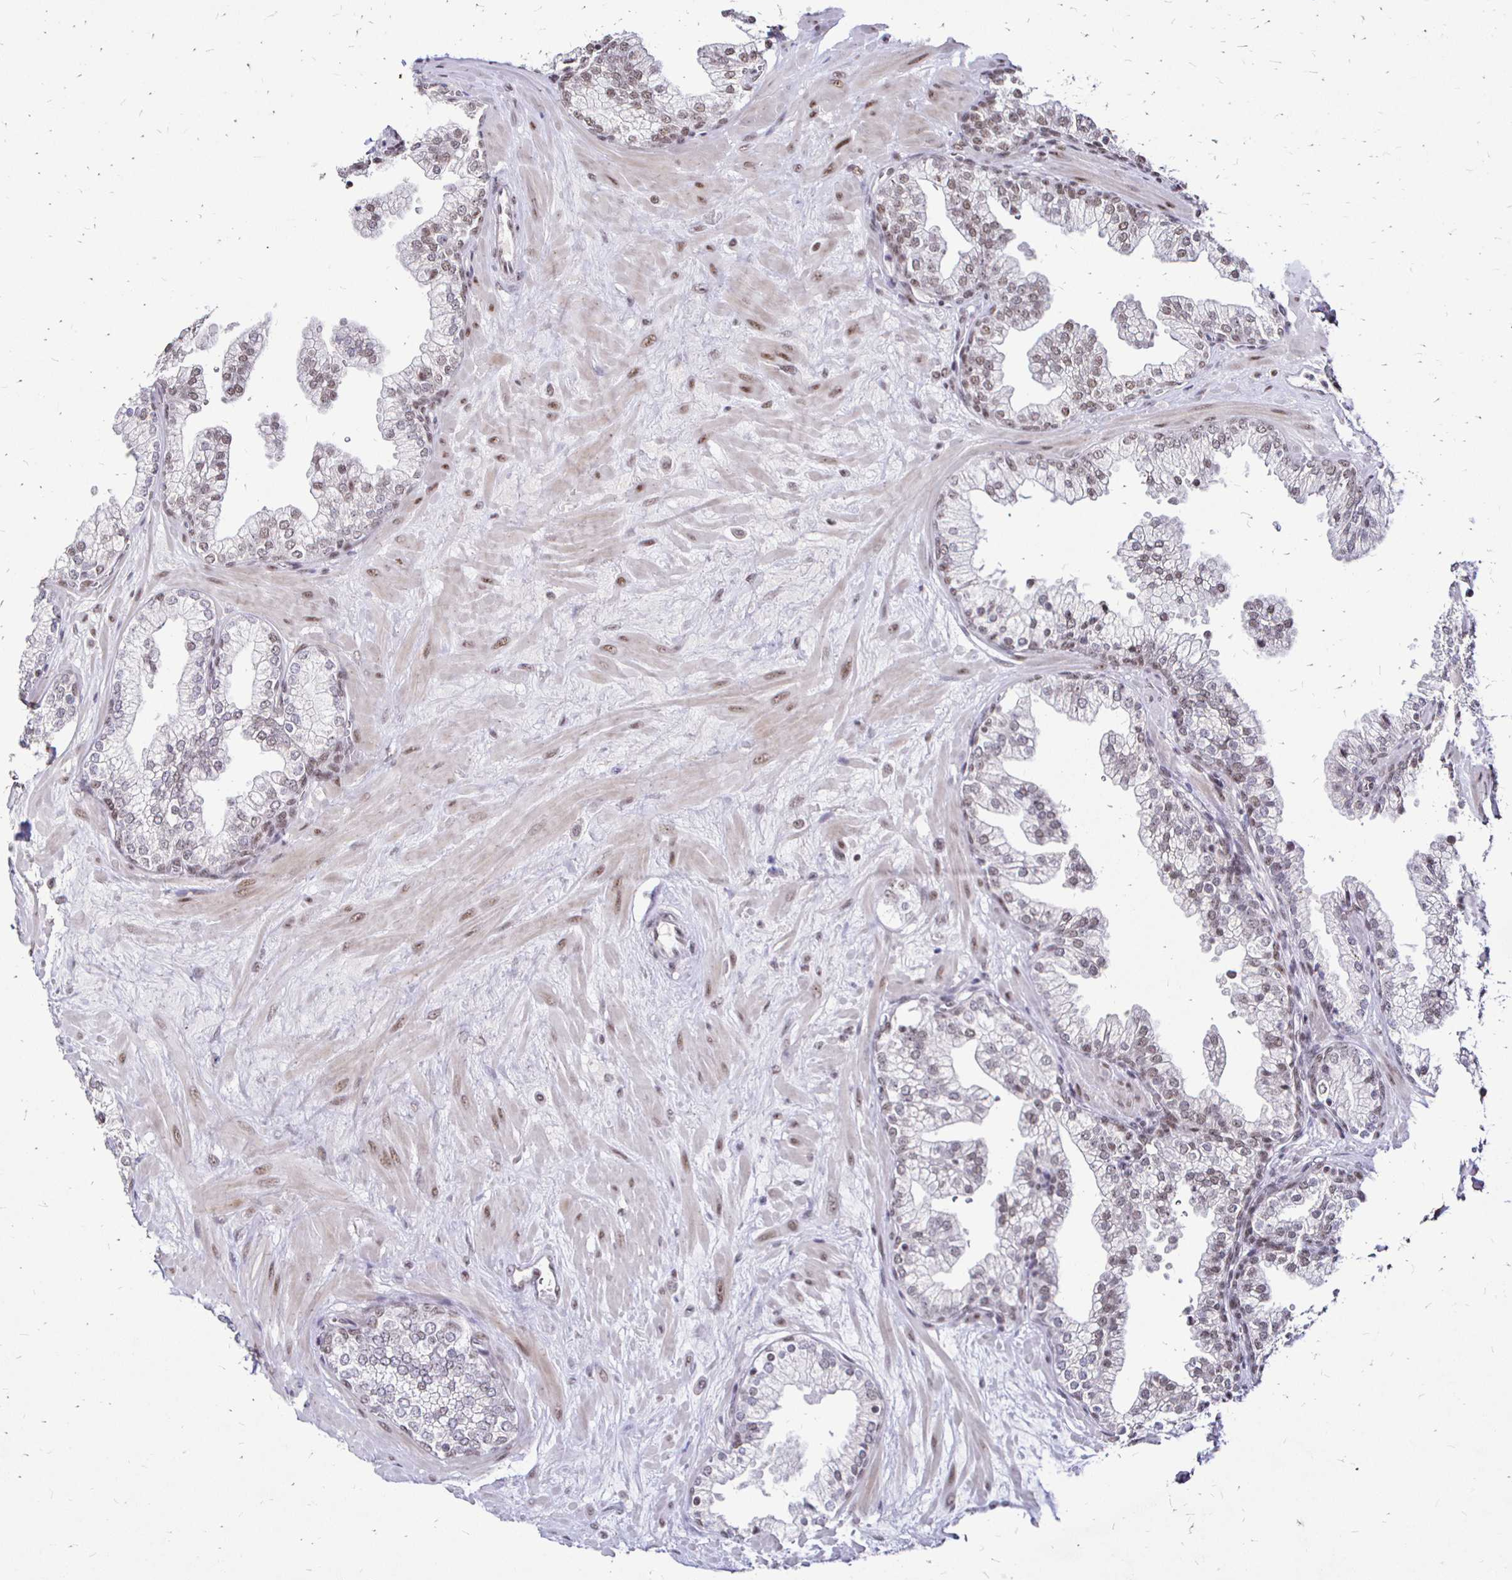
{"staining": {"intensity": "moderate", "quantity": "25%-75%", "location": "nuclear"}, "tissue": "prostate", "cell_type": "Glandular cells", "image_type": "normal", "snomed": [{"axis": "morphology", "description": "Normal tissue, NOS"}, {"axis": "topography", "description": "Prostate"}, {"axis": "topography", "description": "Peripheral nerve tissue"}], "caption": "This micrograph shows benign prostate stained with IHC to label a protein in brown. The nuclear of glandular cells show moderate positivity for the protein. Nuclei are counter-stained blue.", "gene": "SIN3A", "patient": {"sex": "male", "age": 61}}